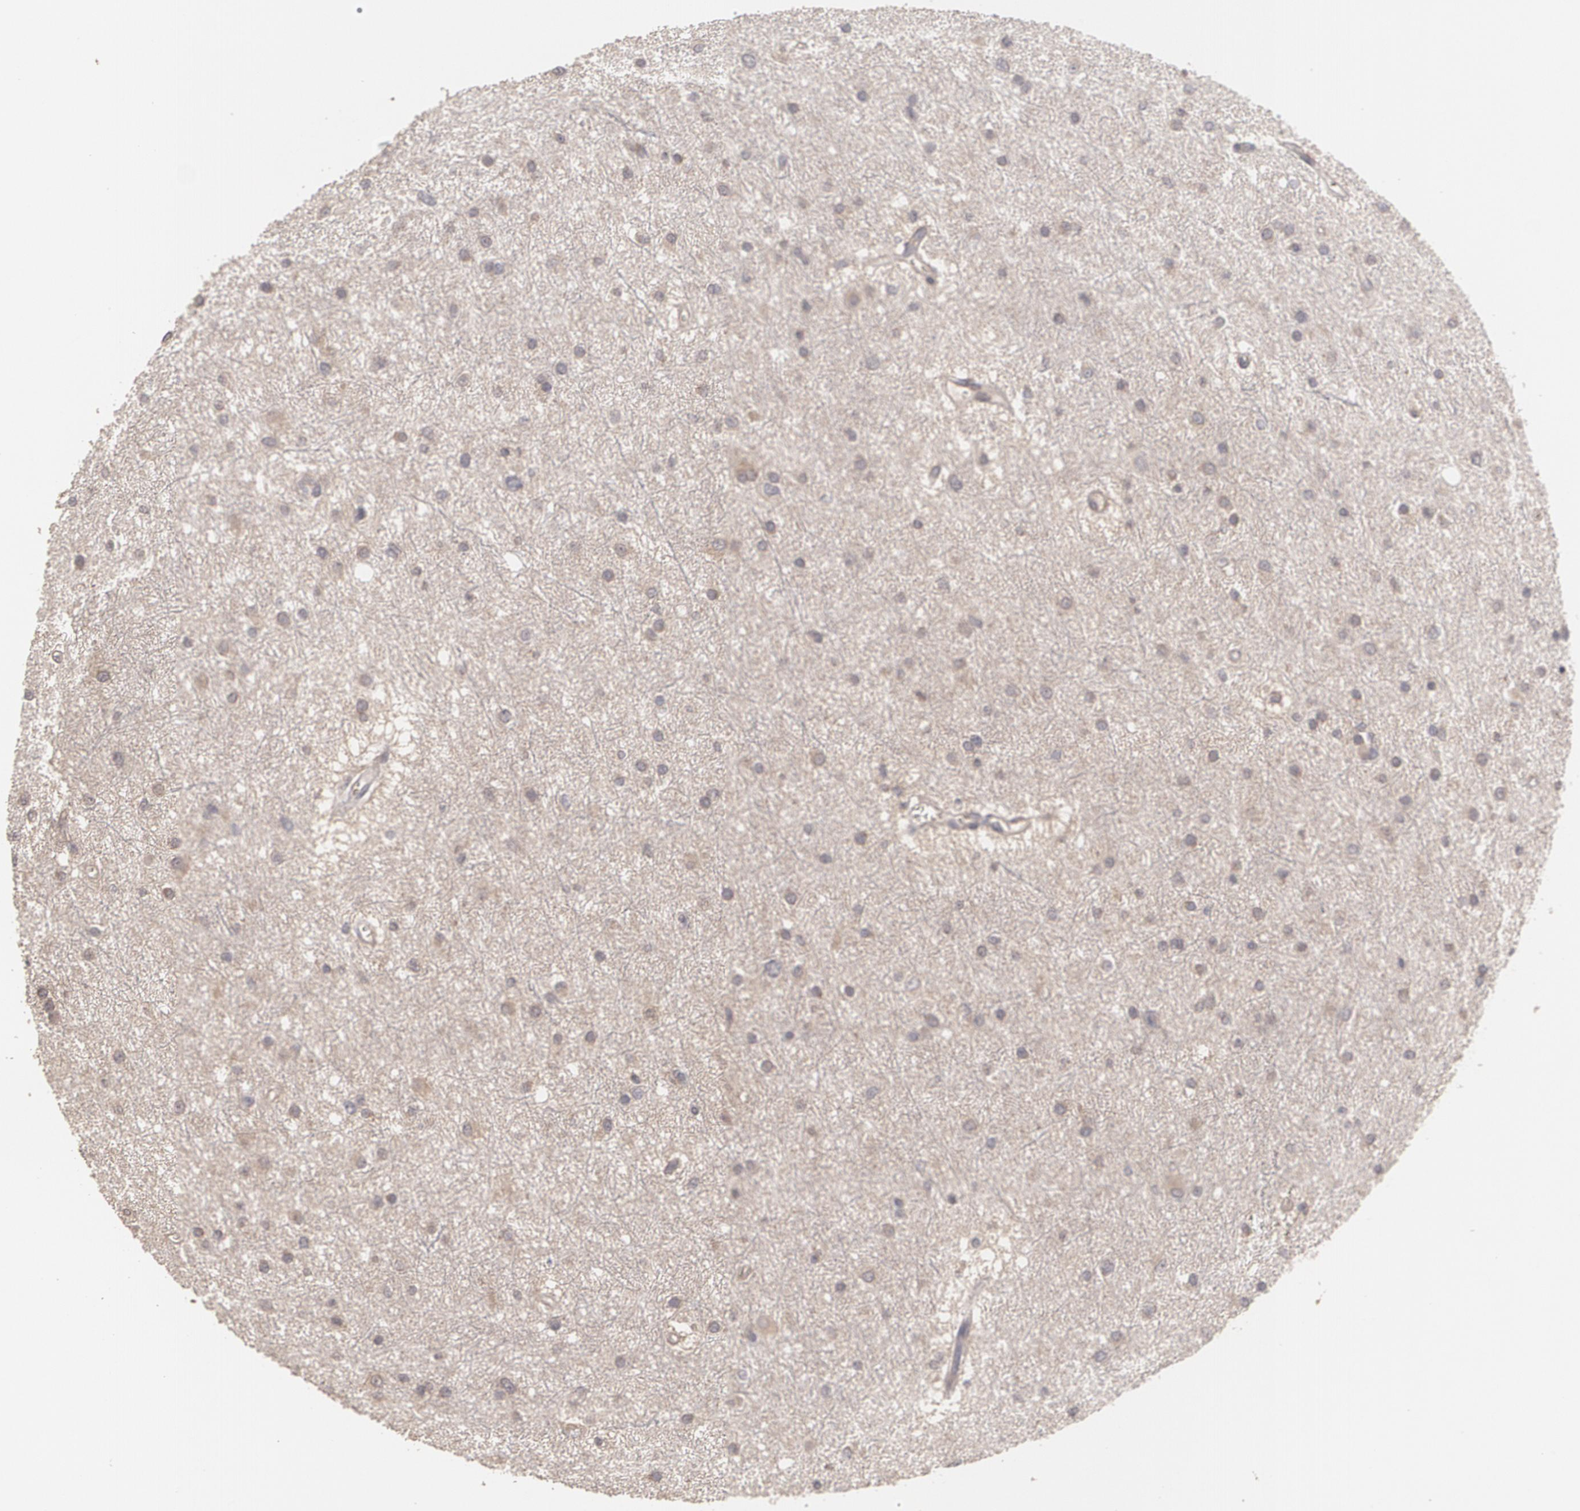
{"staining": {"intensity": "moderate", "quantity": ">75%", "location": "cytoplasmic/membranous"}, "tissue": "glioma", "cell_type": "Tumor cells", "image_type": "cancer", "snomed": [{"axis": "morphology", "description": "Glioma, malignant, Low grade"}, {"axis": "topography", "description": "Brain"}], "caption": "Glioma stained with a brown dye shows moderate cytoplasmic/membranous positive expression in about >75% of tumor cells.", "gene": "ARF6", "patient": {"sex": "female", "age": 36}}